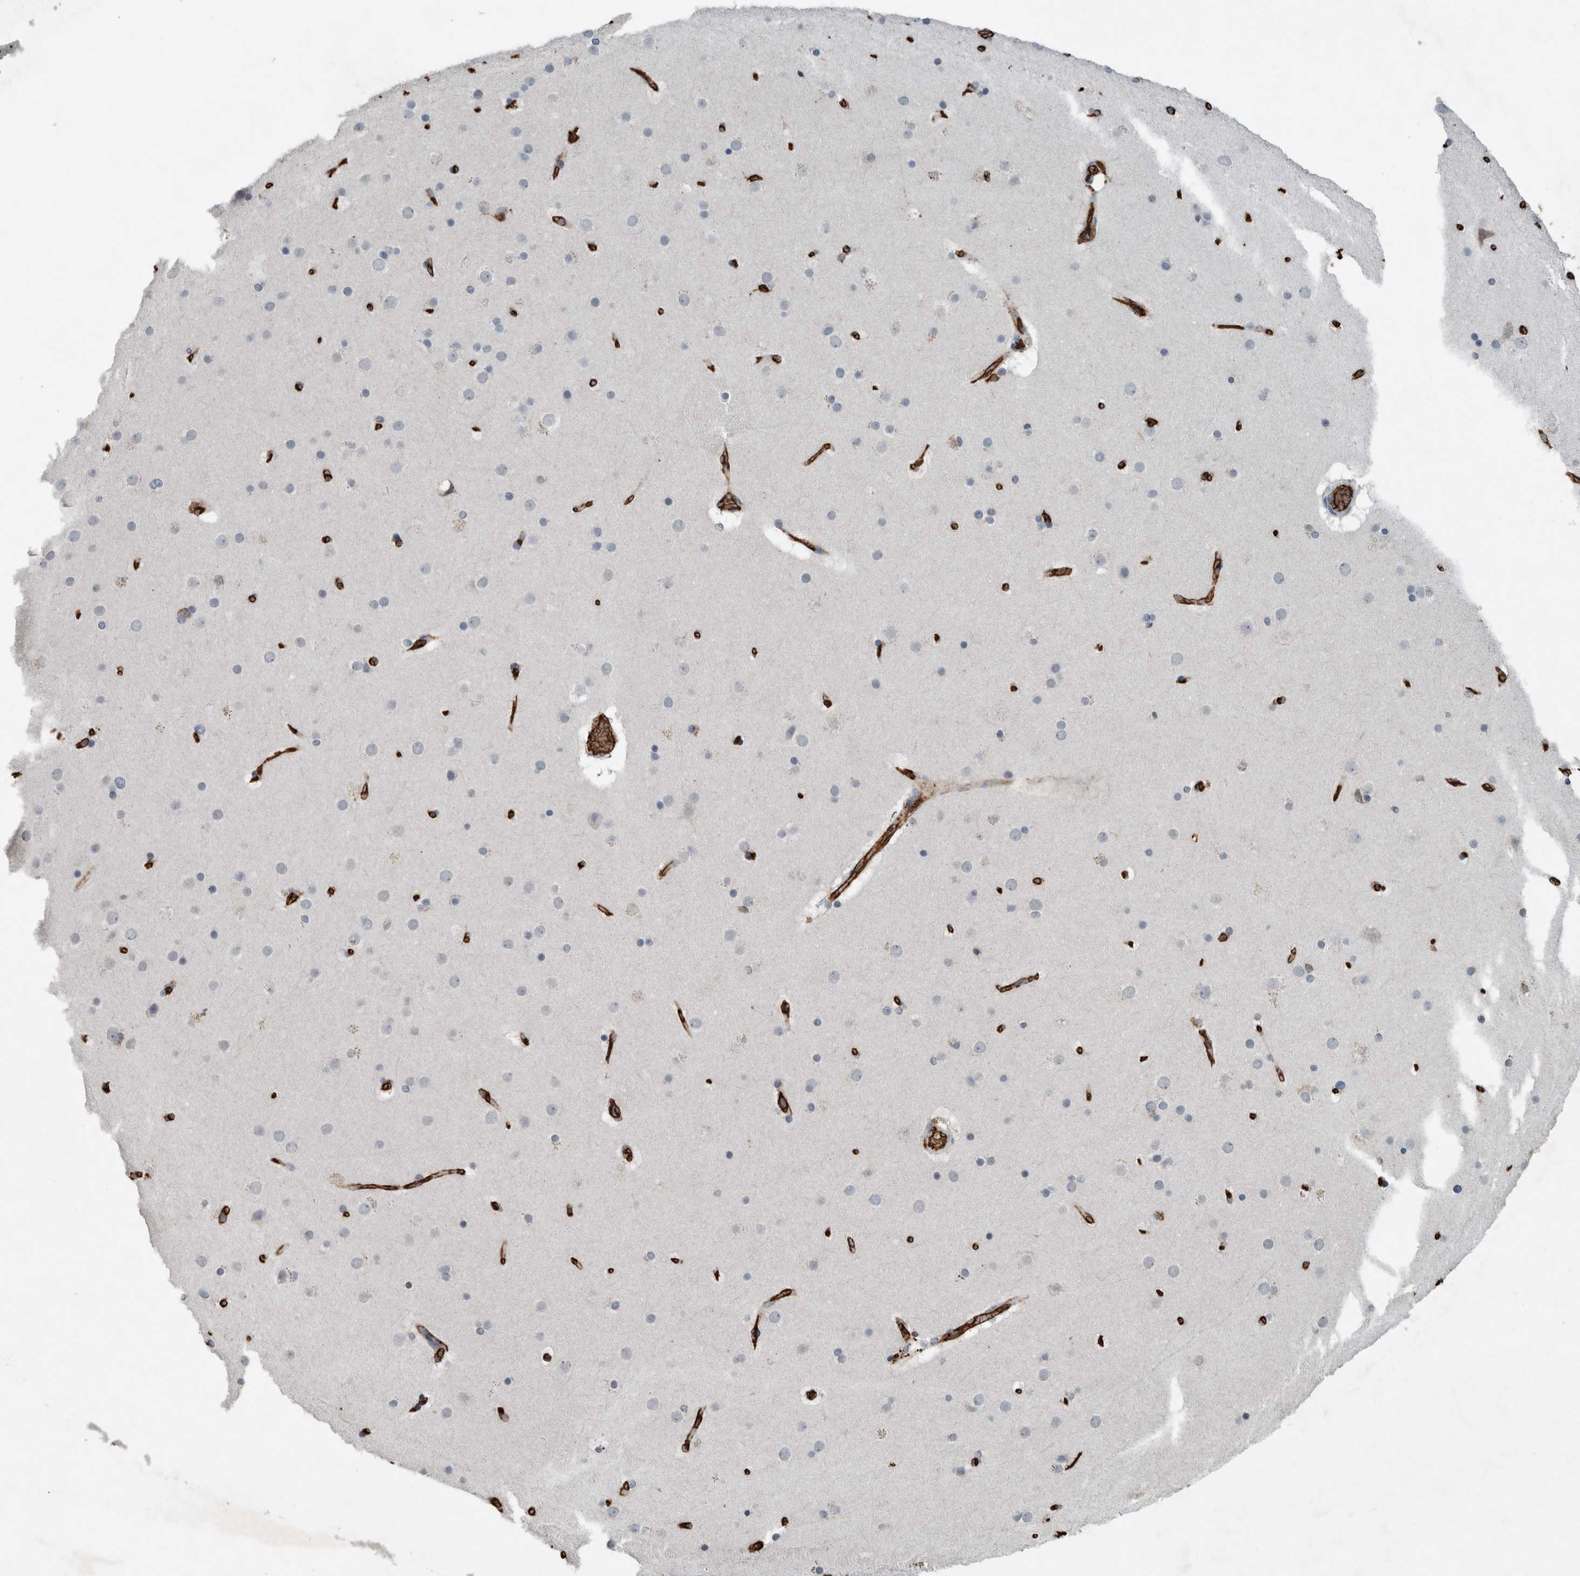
{"staining": {"intensity": "strong", "quantity": ">75%", "location": "cytoplasmic/membranous"}, "tissue": "cerebral cortex", "cell_type": "Endothelial cells", "image_type": "normal", "snomed": [{"axis": "morphology", "description": "Normal tissue, NOS"}, {"axis": "topography", "description": "Cerebral cortex"}], "caption": "Brown immunohistochemical staining in unremarkable cerebral cortex reveals strong cytoplasmic/membranous expression in approximately >75% of endothelial cells.", "gene": "LBP", "patient": {"sex": "male", "age": 57}}